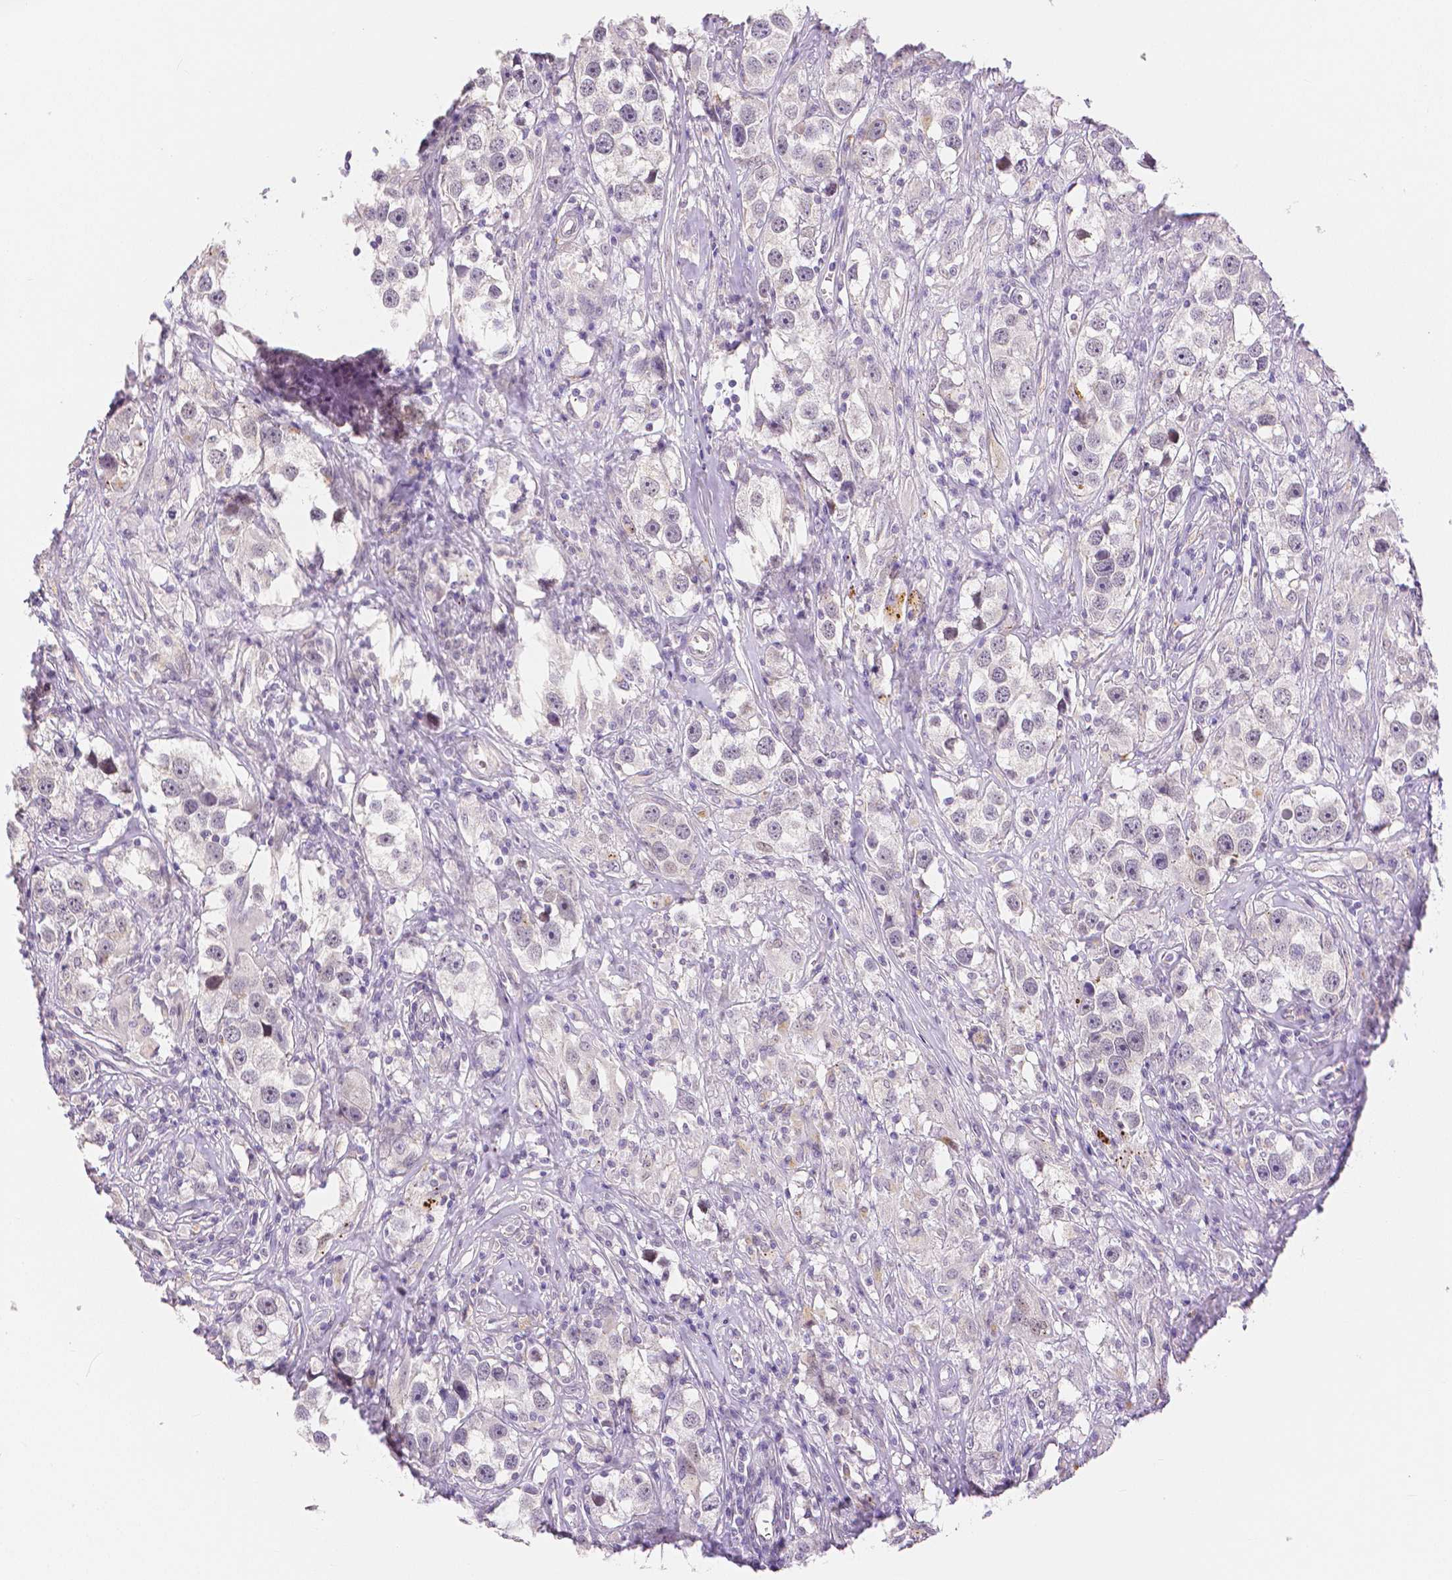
{"staining": {"intensity": "negative", "quantity": "none", "location": "none"}, "tissue": "testis cancer", "cell_type": "Tumor cells", "image_type": "cancer", "snomed": [{"axis": "morphology", "description": "Seminoma, NOS"}, {"axis": "topography", "description": "Testis"}], "caption": "Tumor cells are negative for protein expression in human testis cancer.", "gene": "OCLN", "patient": {"sex": "male", "age": 49}}